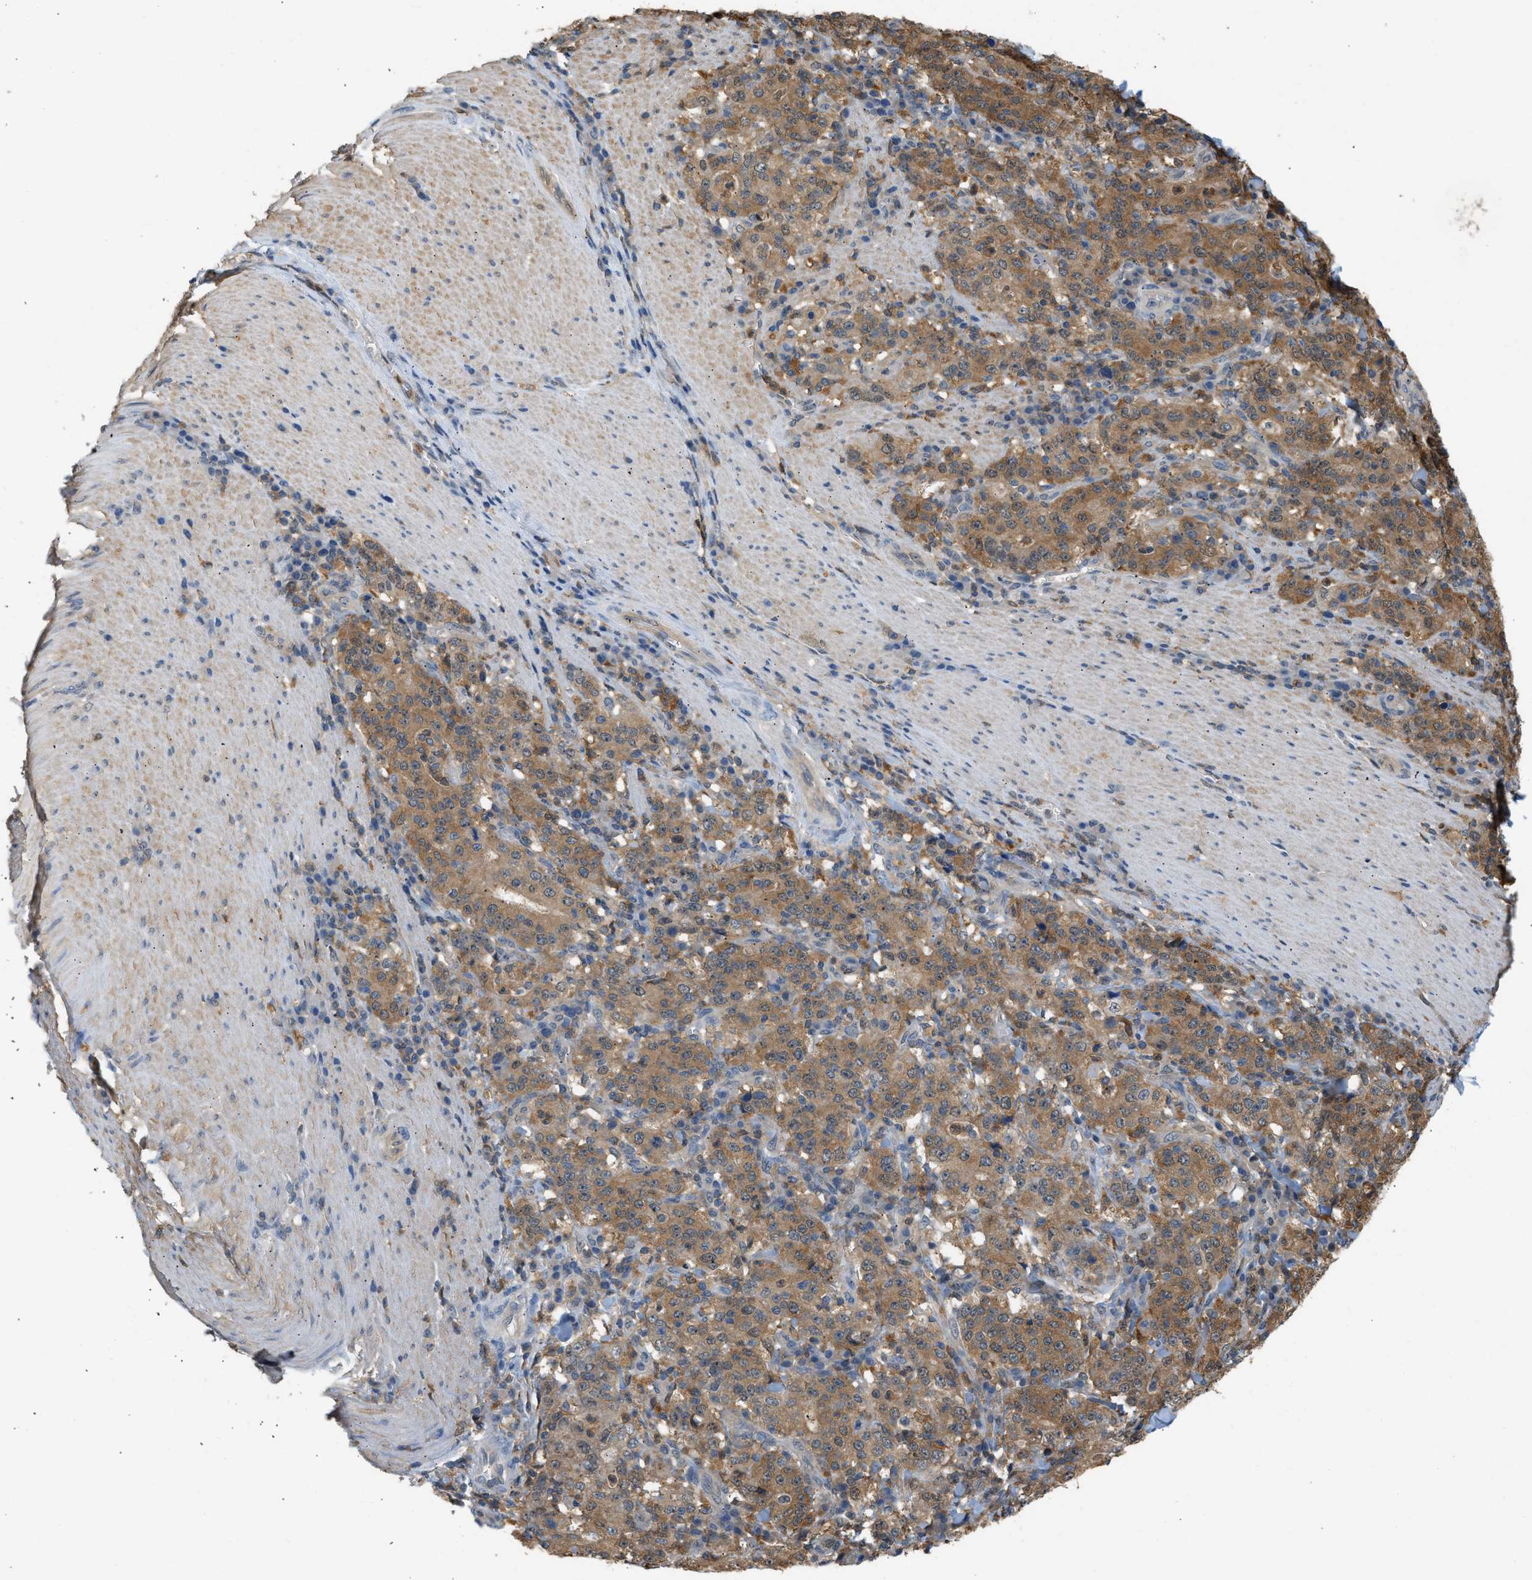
{"staining": {"intensity": "moderate", "quantity": ">75%", "location": "cytoplasmic/membranous"}, "tissue": "stomach cancer", "cell_type": "Tumor cells", "image_type": "cancer", "snomed": [{"axis": "morphology", "description": "Normal tissue, NOS"}, {"axis": "morphology", "description": "Adenocarcinoma, NOS"}, {"axis": "topography", "description": "Stomach, upper"}, {"axis": "topography", "description": "Stomach"}], "caption": "High-magnification brightfield microscopy of stomach cancer (adenocarcinoma) stained with DAB (brown) and counterstained with hematoxylin (blue). tumor cells exhibit moderate cytoplasmic/membranous positivity is seen in about>75% of cells. The staining was performed using DAB (3,3'-diaminobenzidine), with brown indicating positive protein expression. Nuclei are stained blue with hematoxylin.", "gene": "ENO1", "patient": {"sex": "male", "age": 59}}